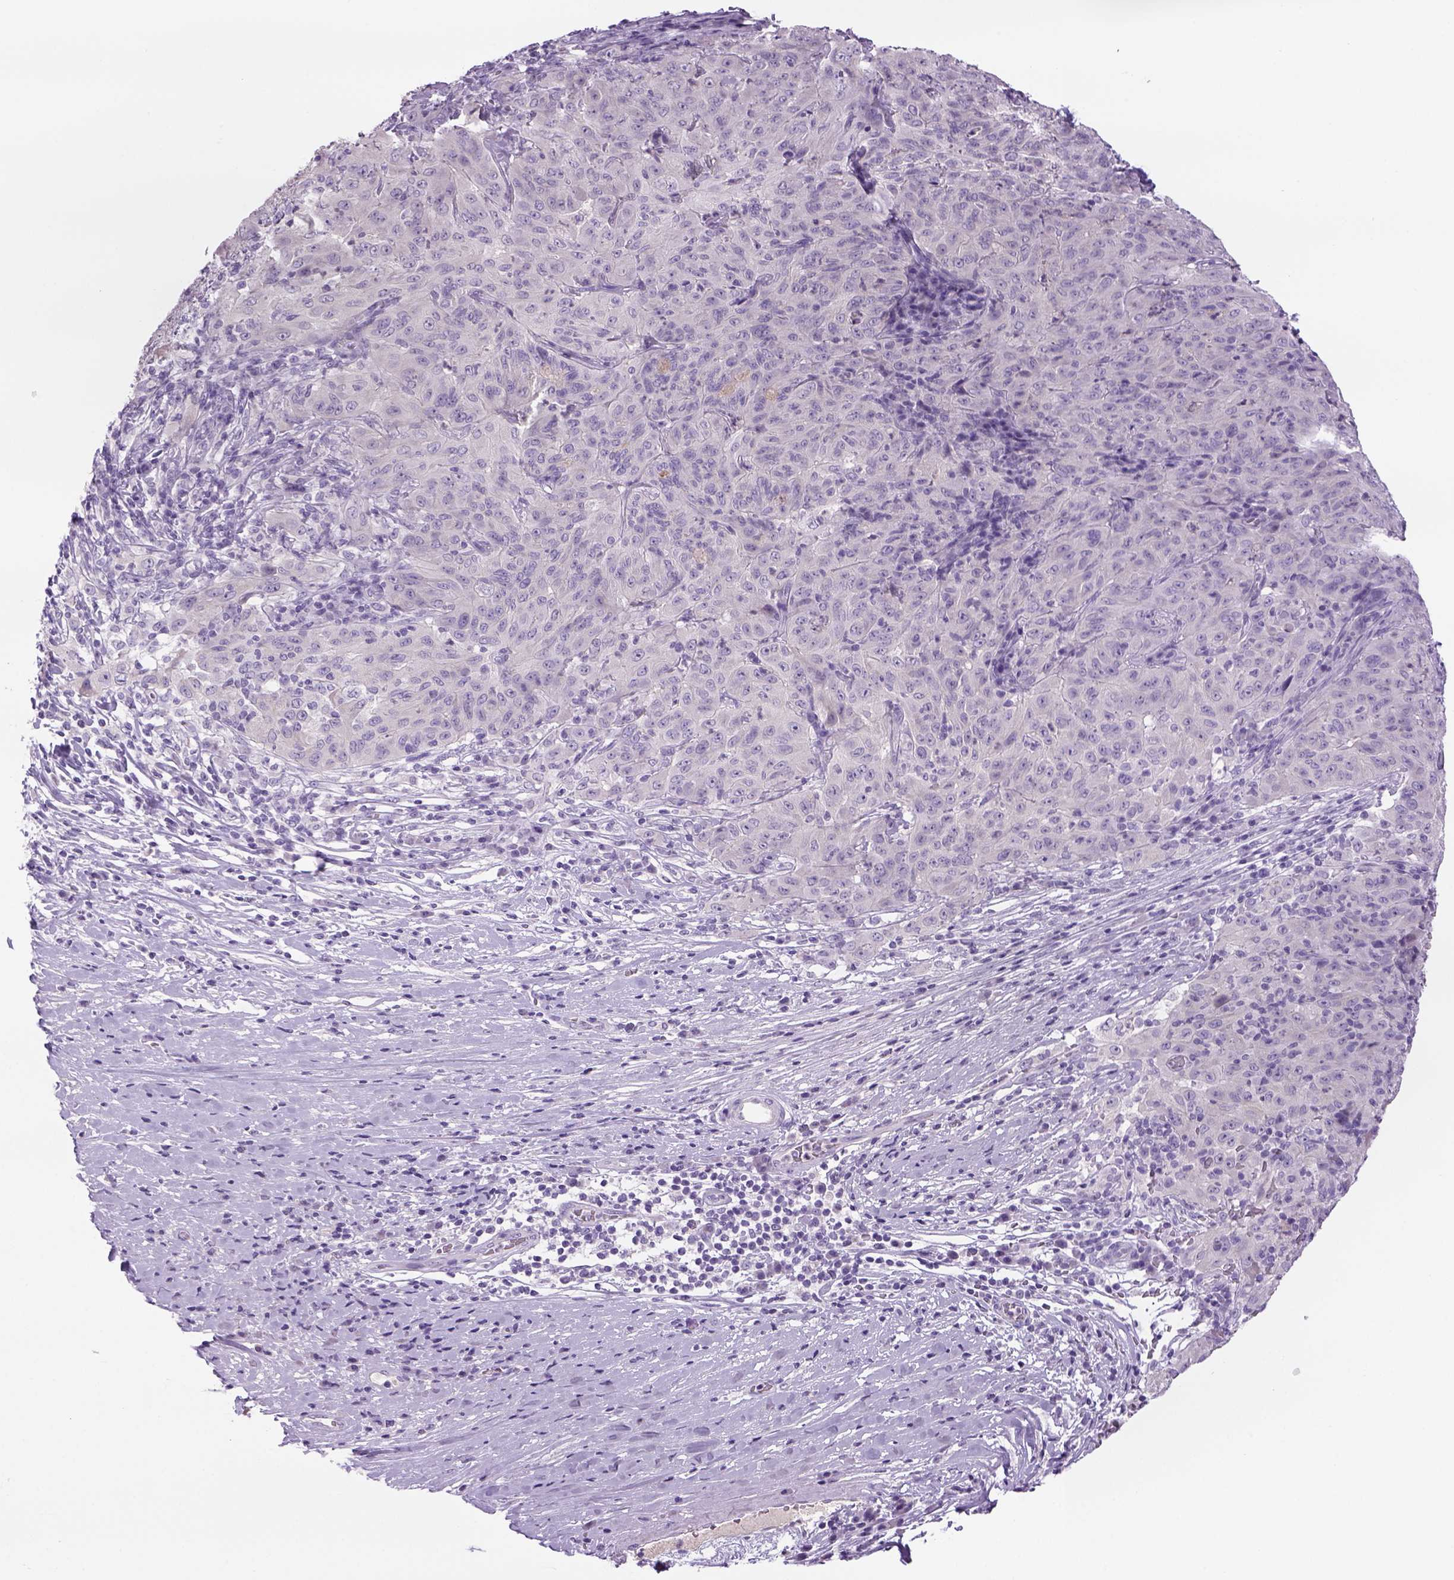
{"staining": {"intensity": "negative", "quantity": "none", "location": "none"}, "tissue": "pancreatic cancer", "cell_type": "Tumor cells", "image_type": "cancer", "snomed": [{"axis": "morphology", "description": "Adenocarcinoma, NOS"}, {"axis": "topography", "description": "Pancreas"}], "caption": "There is no significant staining in tumor cells of adenocarcinoma (pancreatic).", "gene": "DBH", "patient": {"sex": "male", "age": 63}}